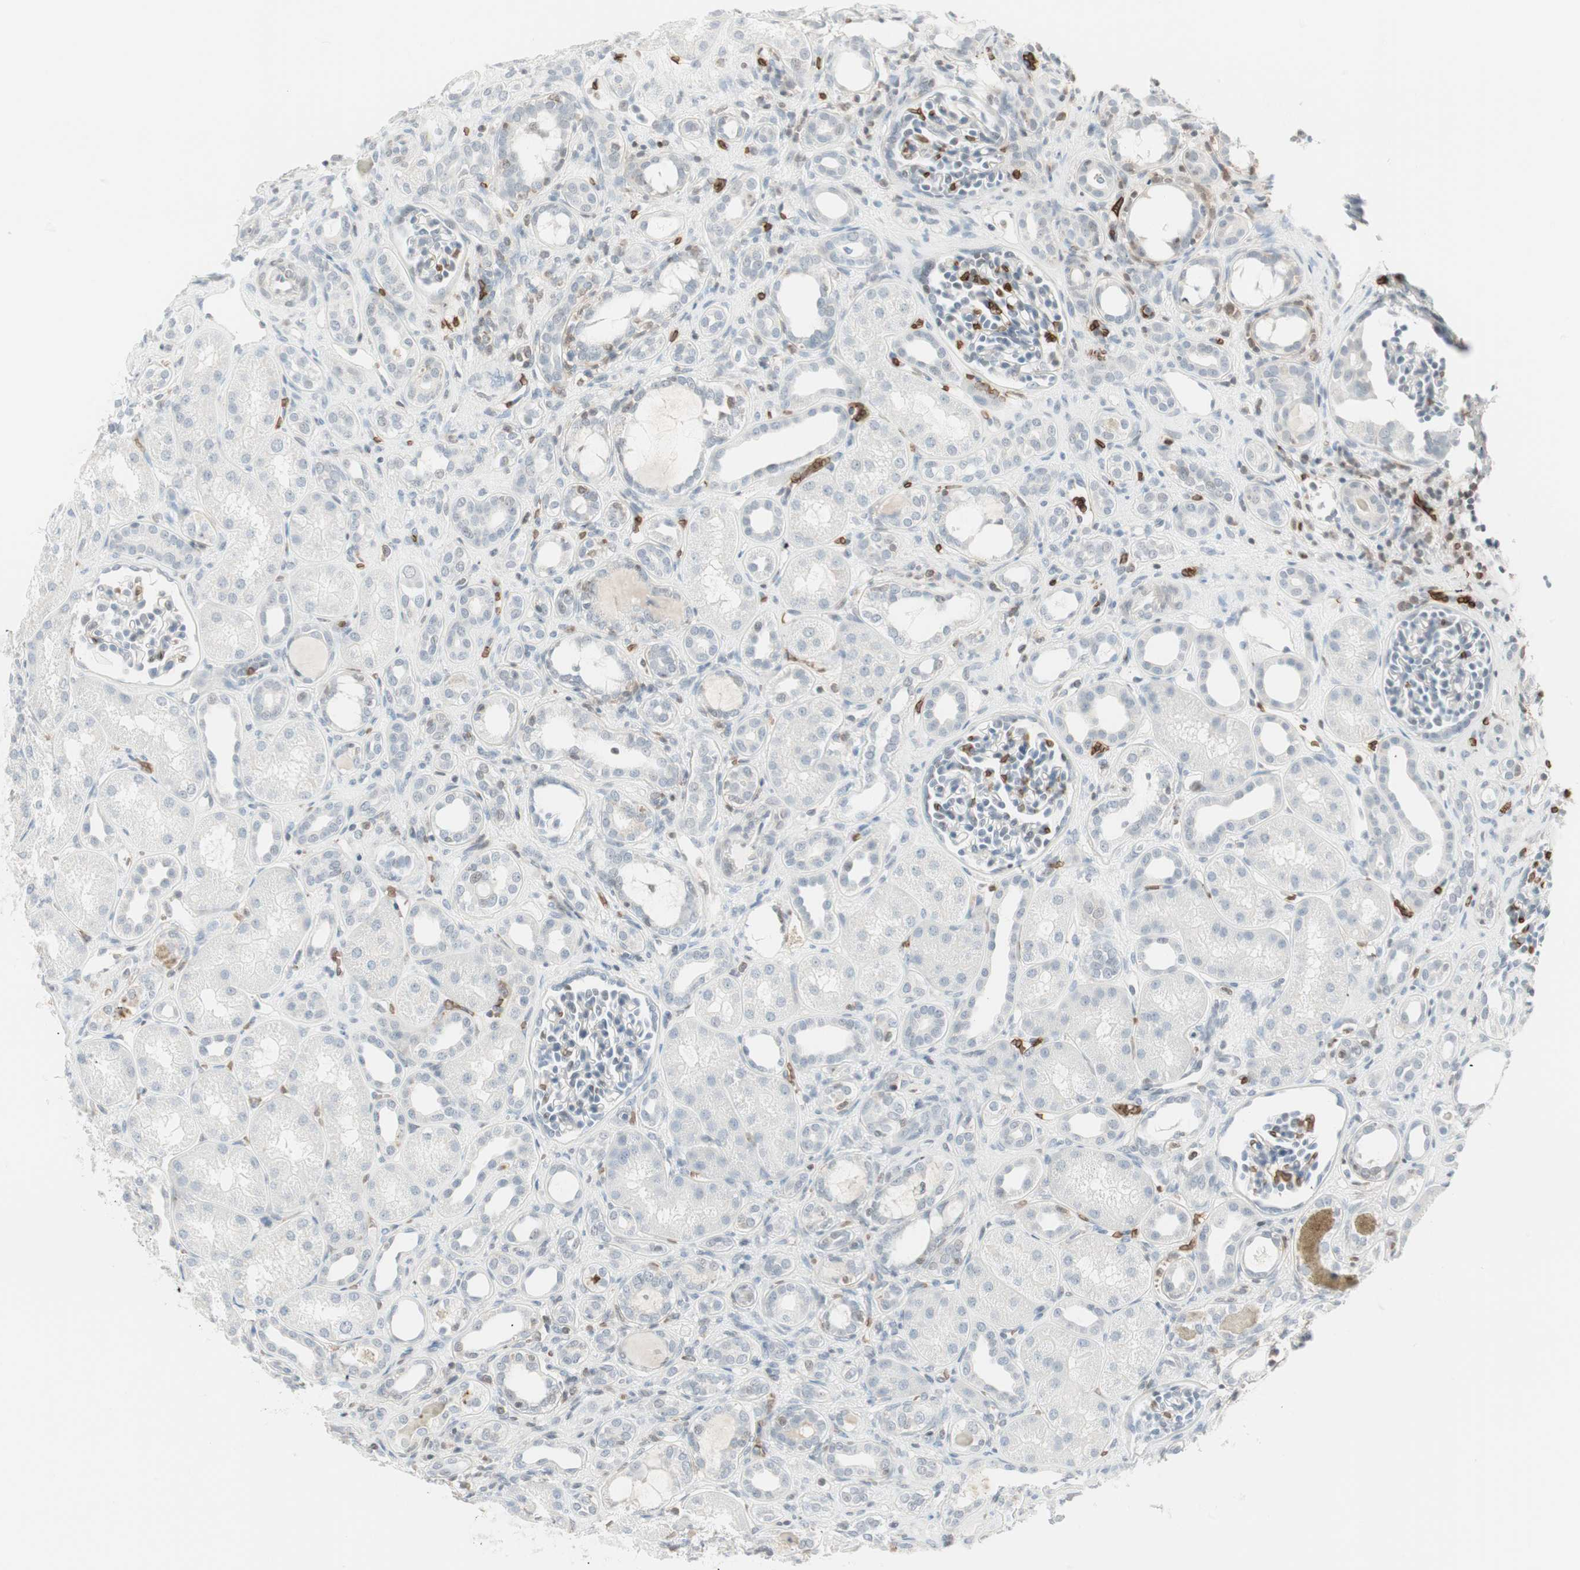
{"staining": {"intensity": "negative", "quantity": "none", "location": "none"}, "tissue": "kidney", "cell_type": "Cells in glomeruli", "image_type": "normal", "snomed": [{"axis": "morphology", "description": "Normal tissue, NOS"}, {"axis": "topography", "description": "Kidney"}], "caption": "DAB (3,3'-diaminobenzidine) immunohistochemical staining of unremarkable human kidney reveals no significant staining in cells in glomeruli. (Immunohistochemistry (ihc), brightfield microscopy, high magnification).", "gene": "MAP4K1", "patient": {"sex": "male", "age": 7}}